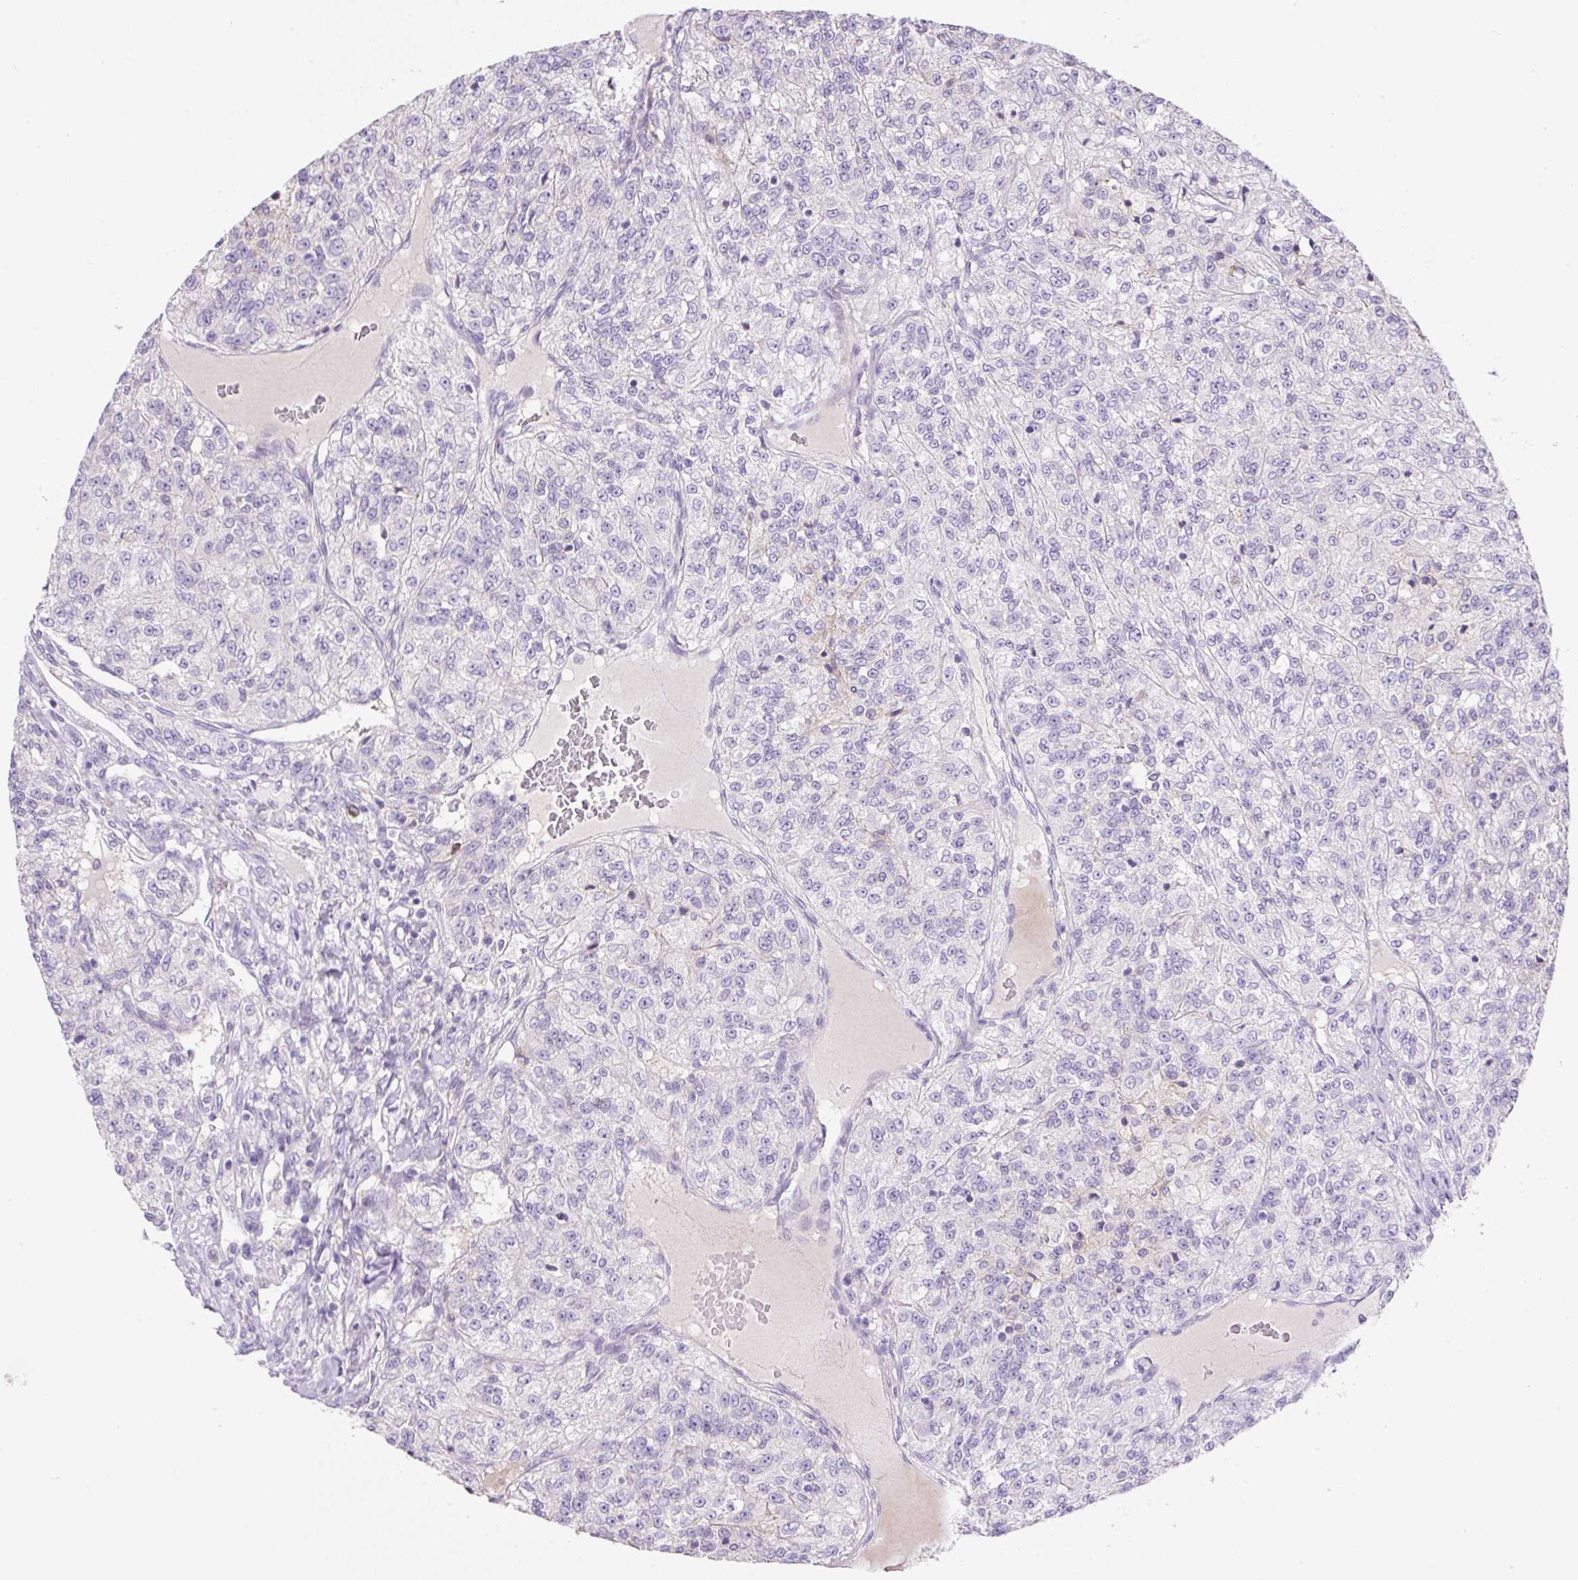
{"staining": {"intensity": "negative", "quantity": "none", "location": "none"}, "tissue": "renal cancer", "cell_type": "Tumor cells", "image_type": "cancer", "snomed": [{"axis": "morphology", "description": "Adenocarcinoma, NOS"}, {"axis": "topography", "description": "Kidney"}], "caption": "Human renal cancer (adenocarcinoma) stained for a protein using immunohistochemistry (IHC) reveals no expression in tumor cells.", "gene": "TDRD15", "patient": {"sex": "female", "age": 63}}